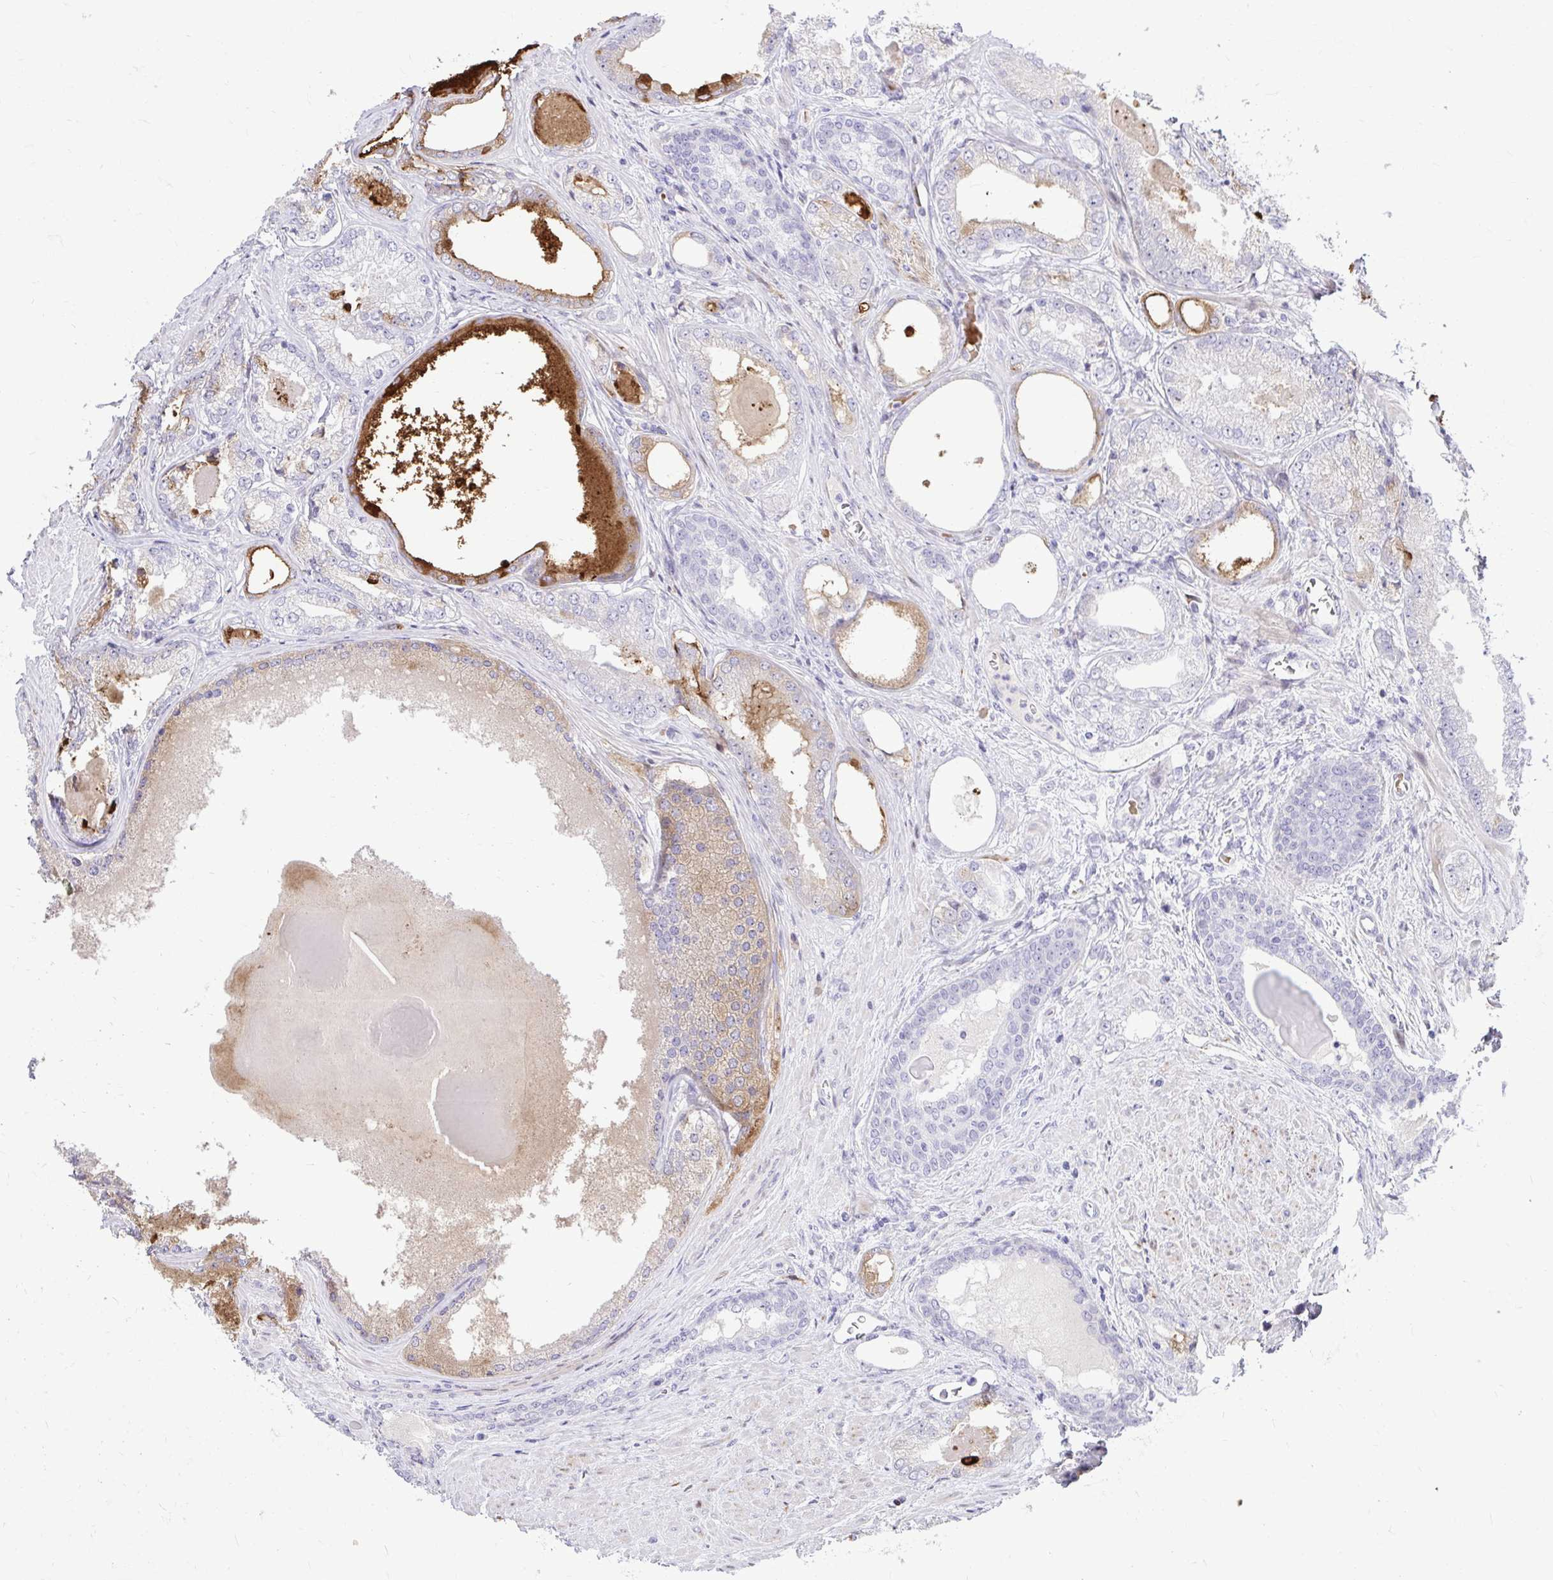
{"staining": {"intensity": "negative", "quantity": "none", "location": "none"}, "tissue": "prostate cancer", "cell_type": "Tumor cells", "image_type": "cancer", "snomed": [{"axis": "morphology", "description": "Adenocarcinoma, NOS"}, {"axis": "morphology", "description": "Adenocarcinoma, Low grade"}, {"axis": "topography", "description": "Prostate"}], "caption": "IHC photomicrograph of low-grade adenocarcinoma (prostate) stained for a protein (brown), which reveals no positivity in tumor cells. (DAB immunohistochemistry visualized using brightfield microscopy, high magnification).", "gene": "DLX4", "patient": {"sex": "male", "age": 68}}